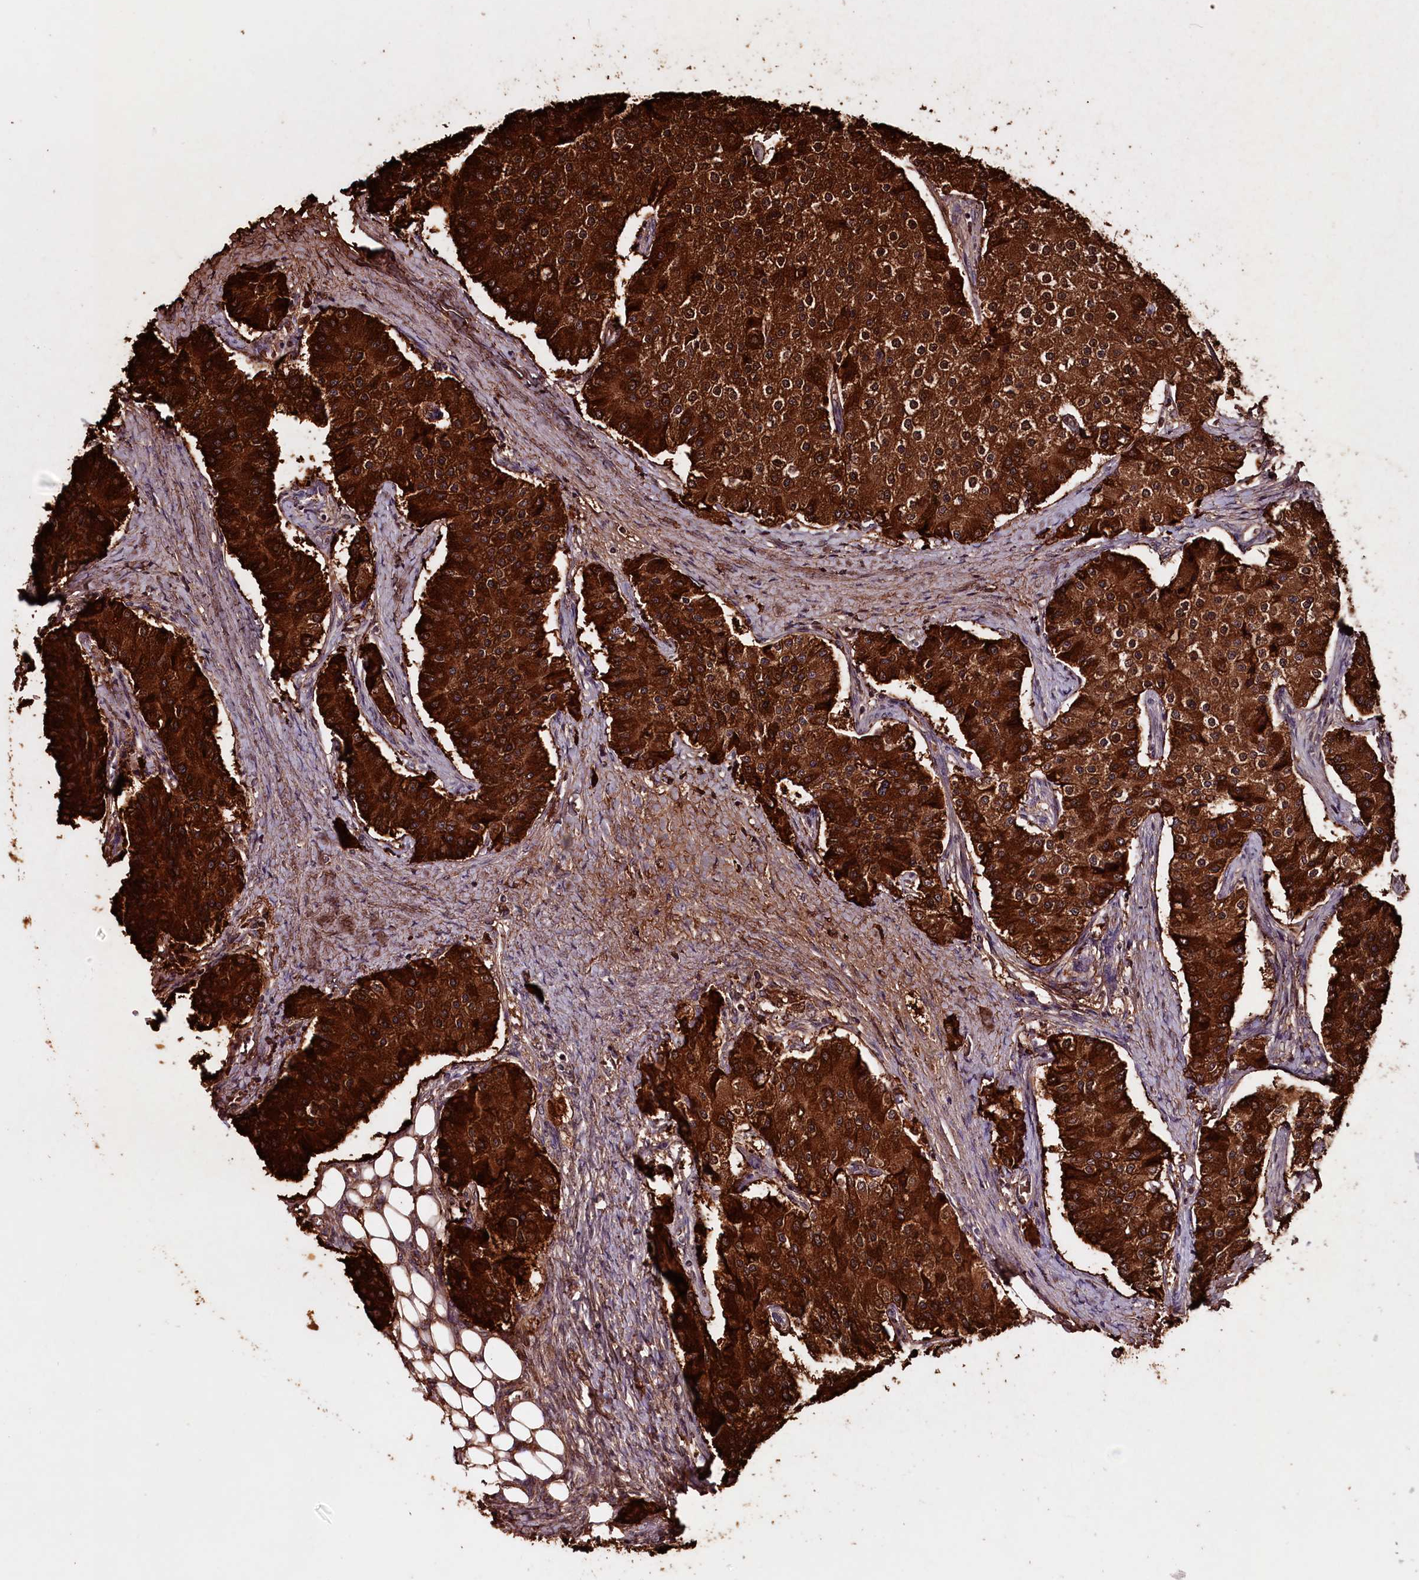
{"staining": {"intensity": "strong", "quantity": ">75%", "location": "cytoplasmic/membranous"}, "tissue": "carcinoid", "cell_type": "Tumor cells", "image_type": "cancer", "snomed": [{"axis": "morphology", "description": "Carcinoid, malignant, NOS"}, {"axis": "topography", "description": "Colon"}], "caption": "Strong cytoplasmic/membranous positivity for a protein is seen in approximately >75% of tumor cells of malignant carcinoid using immunohistochemistry (IHC).", "gene": "RNMT", "patient": {"sex": "female", "age": 52}}